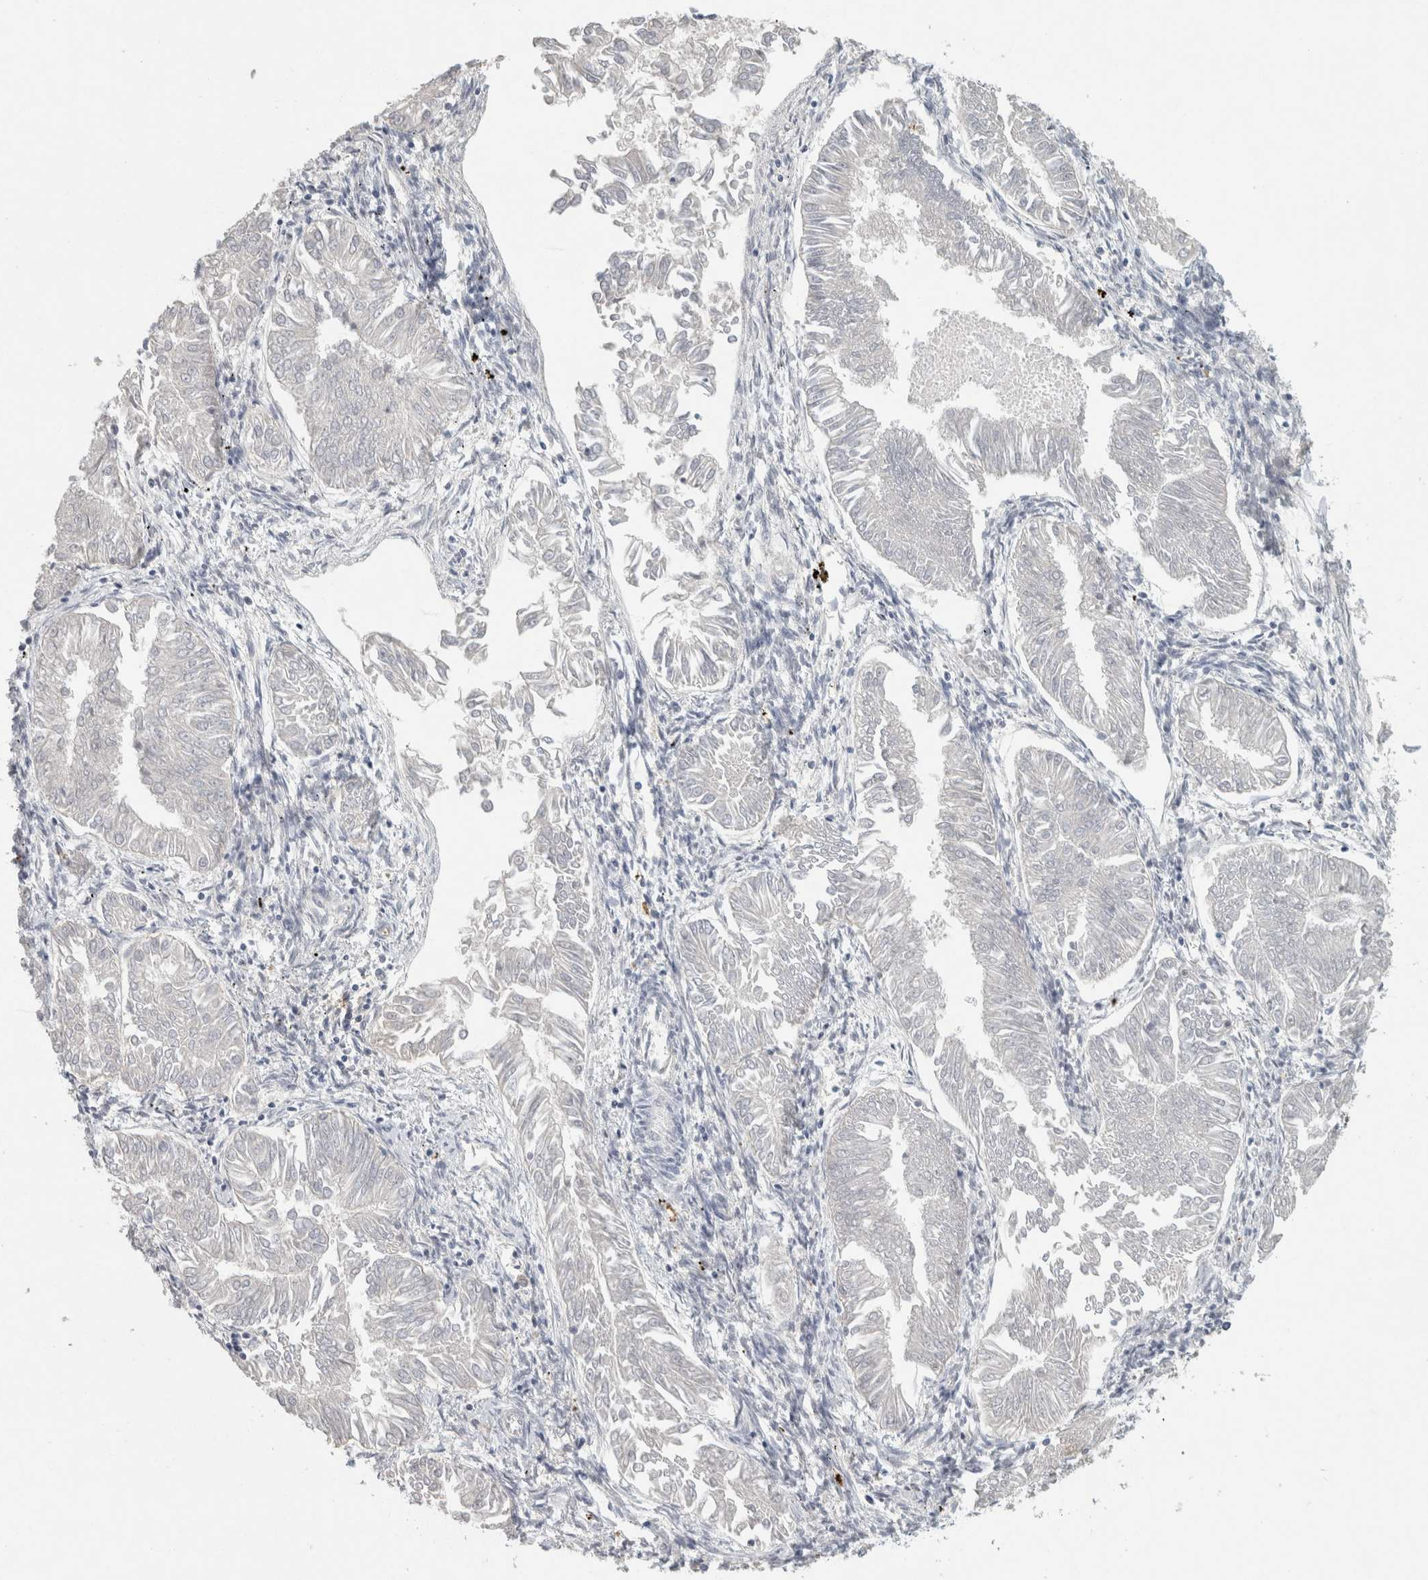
{"staining": {"intensity": "negative", "quantity": "none", "location": "none"}, "tissue": "endometrial cancer", "cell_type": "Tumor cells", "image_type": "cancer", "snomed": [{"axis": "morphology", "description": "Adenocarcinoma, NOS"}, {"axis": "topography", "description": "Endometrium"}], "caption": "The image reveals no staining of tumor cells in endometrial cancer (adenocarcinoma).", "gene": "CD36", "patient": {"sex": "female", "age": 53}}